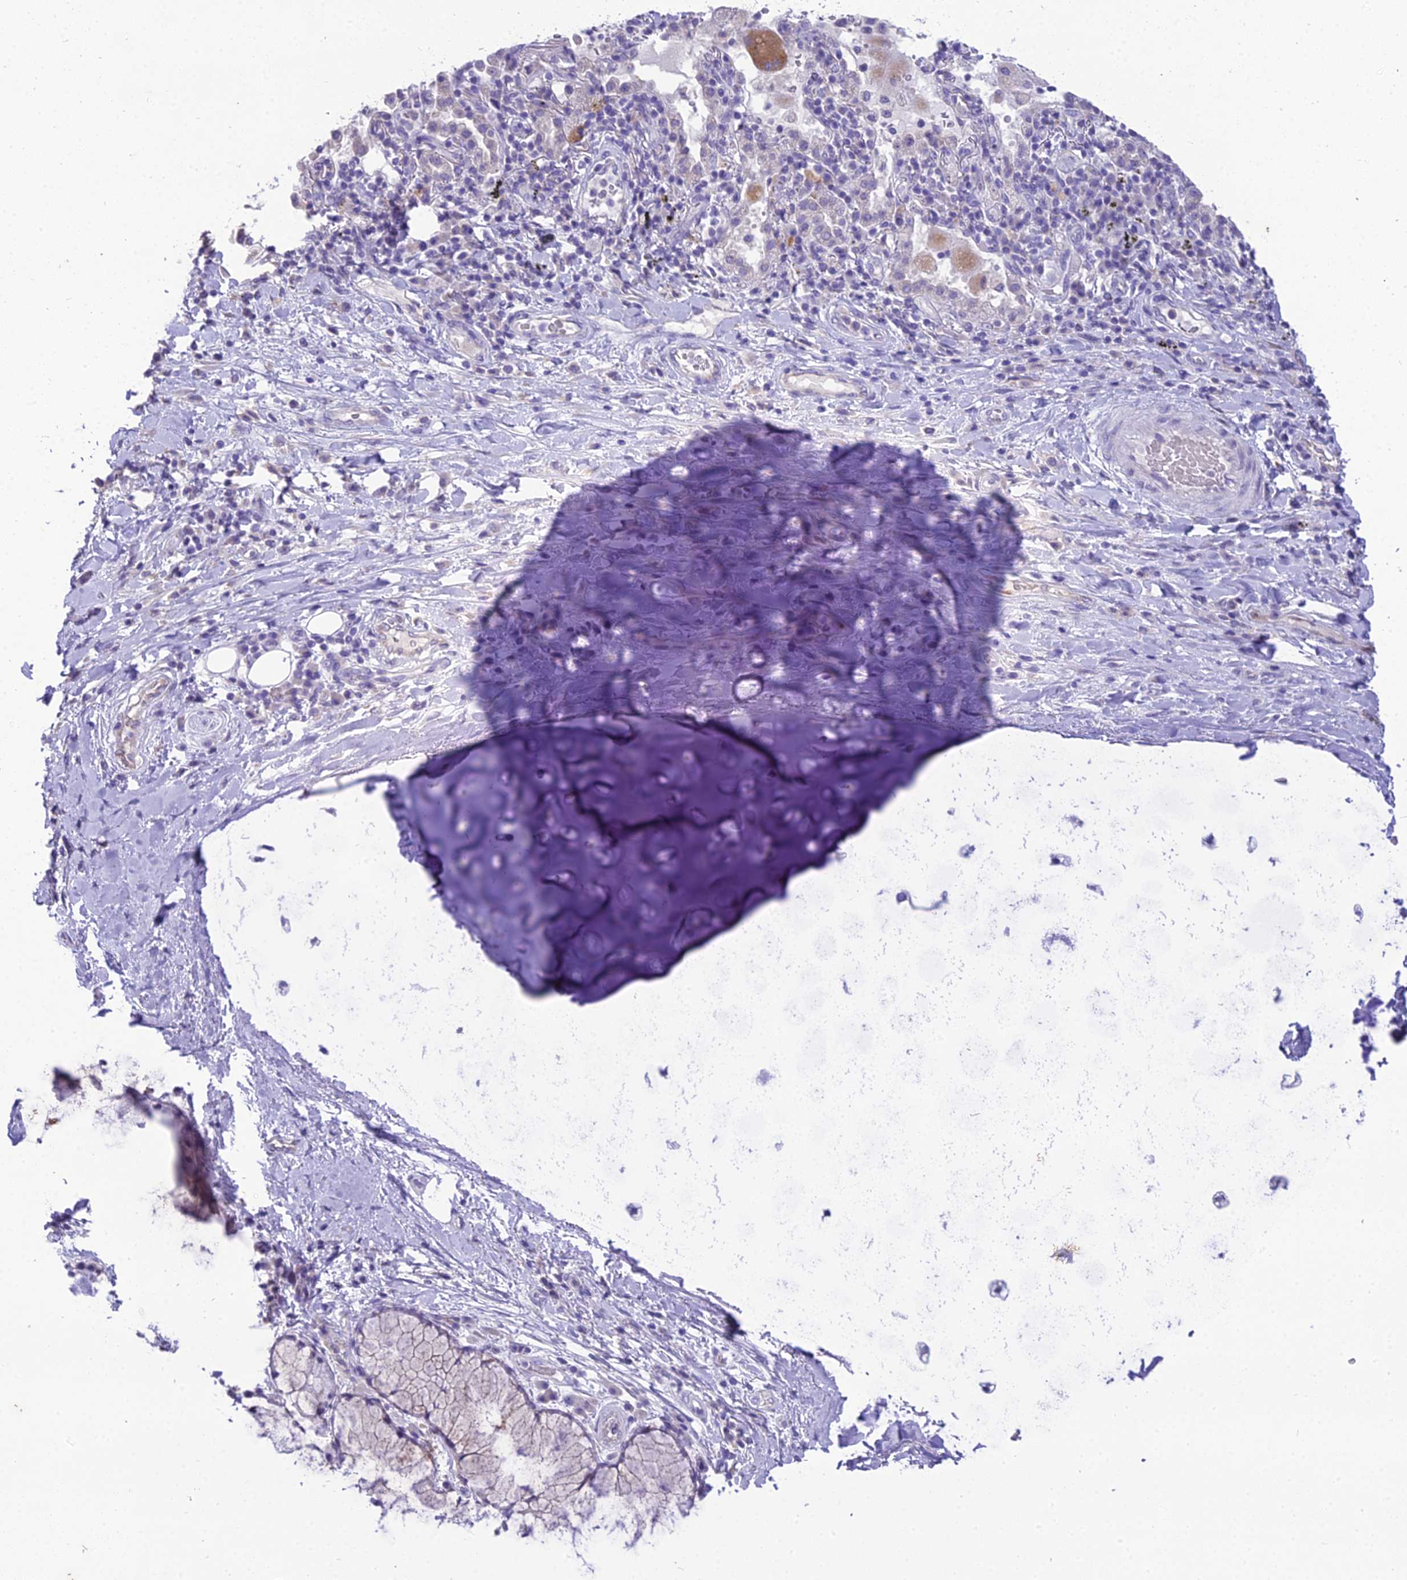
{"staining": {"intensity": "negative", "quantity": "none", "location": "none"}, "tissue": "adipose tissue", "cell_type": "Adipocytes", "image_type": "normal", "snomed": [{"axis": "morphology", "description": "Normal tissue, NOS"}, {"axis": "morphology", "description": "Squamous cell carcinoma, NOS"}, {"axis": "topography", "description": "Bronchus"}, {"axis": "topography", "description": "Lung"}], "caption": "This photomicrograph is of unremarkable adipose tissue stained with immunohistochemistry (IHC) to label a protein in brown with the nuclei are counter-stained blue. There is no positivity in adipocytes.", "gene": "MIIP", "patient": {"sex": "male", "age": 64}}